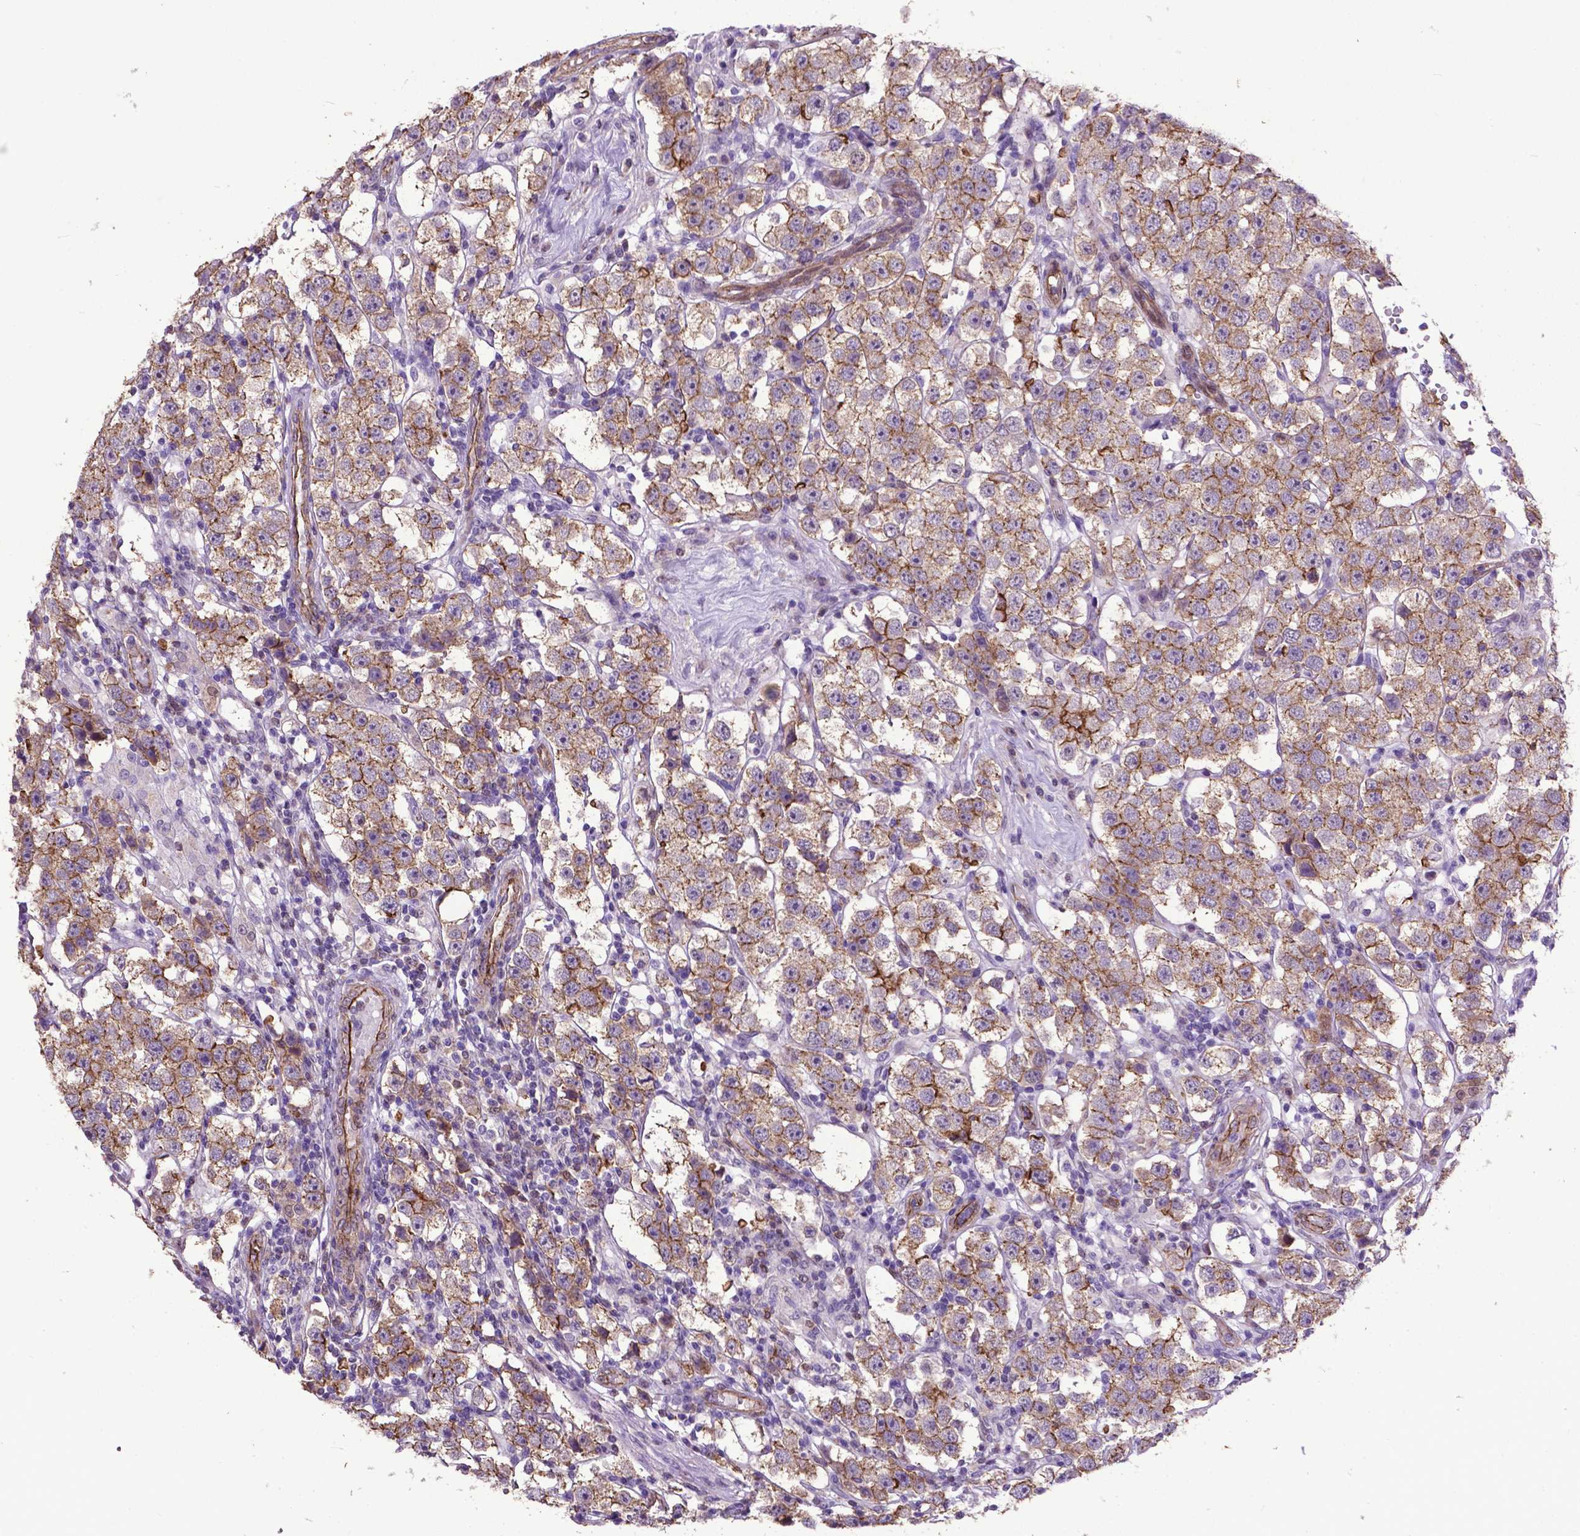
{"staining": {"intensity": "moderate", "quantity": ">75%", "location": "cytoplasmic/membranous"}, "tissue": "testis cancer", "cell_type": "Tumor cells", "image_type": "cancer", "snomed": [{"axis": "morphology", "description": "Seminoma, NOS"}, {"axis": "topography", "description": "Testis"}], "caption": "A histopathology image showing moderate cytoplasmic/membranous staining in about >75% of tumor cells in testis cancer, as visualized by brown immunohistochemical staining.", "gene": "PDLIM1", "patient": {"sex": "male", "age": 37}}